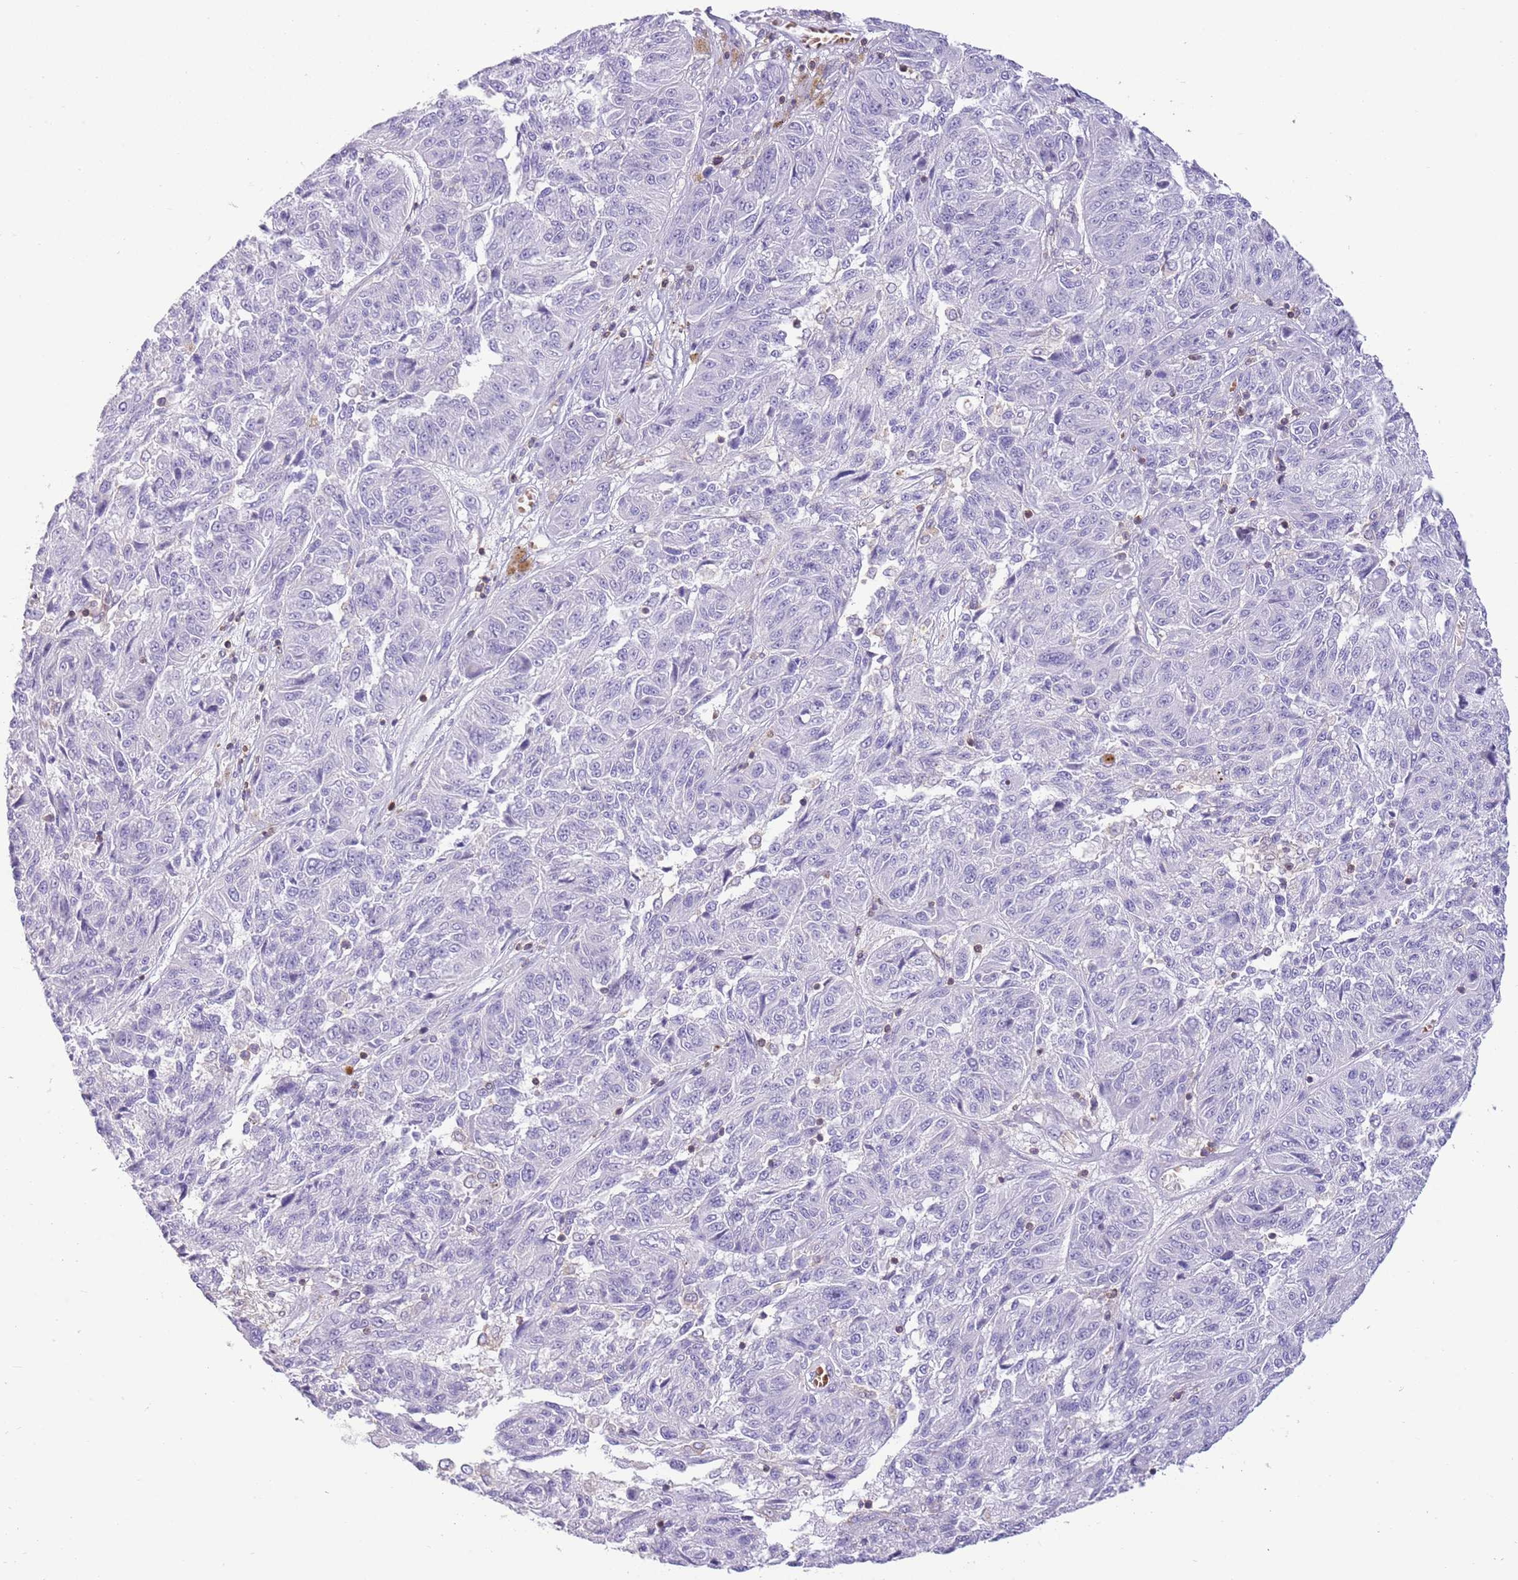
{"staining": {"intensity": "negative", "quantity": "none", "location": "none"}, "tissue": "melanoma", "cell_type": "Tumor cells", "image_type": "cancer", "snomed": [{"axis": "morphology", "description": "Malignant melanoma, NOS"}, {"axis": "topography", "description": "Skin"}], "caption": "An image of melanoma stained for a protein shows no brown staining in tumor cells. (DAB (3,3'-diaminobenzidine) IHC visualized using brightfield microscopy, high magnification).", "gene": "OR4Q3", "patient": {"sex": "male", "age": 53}}